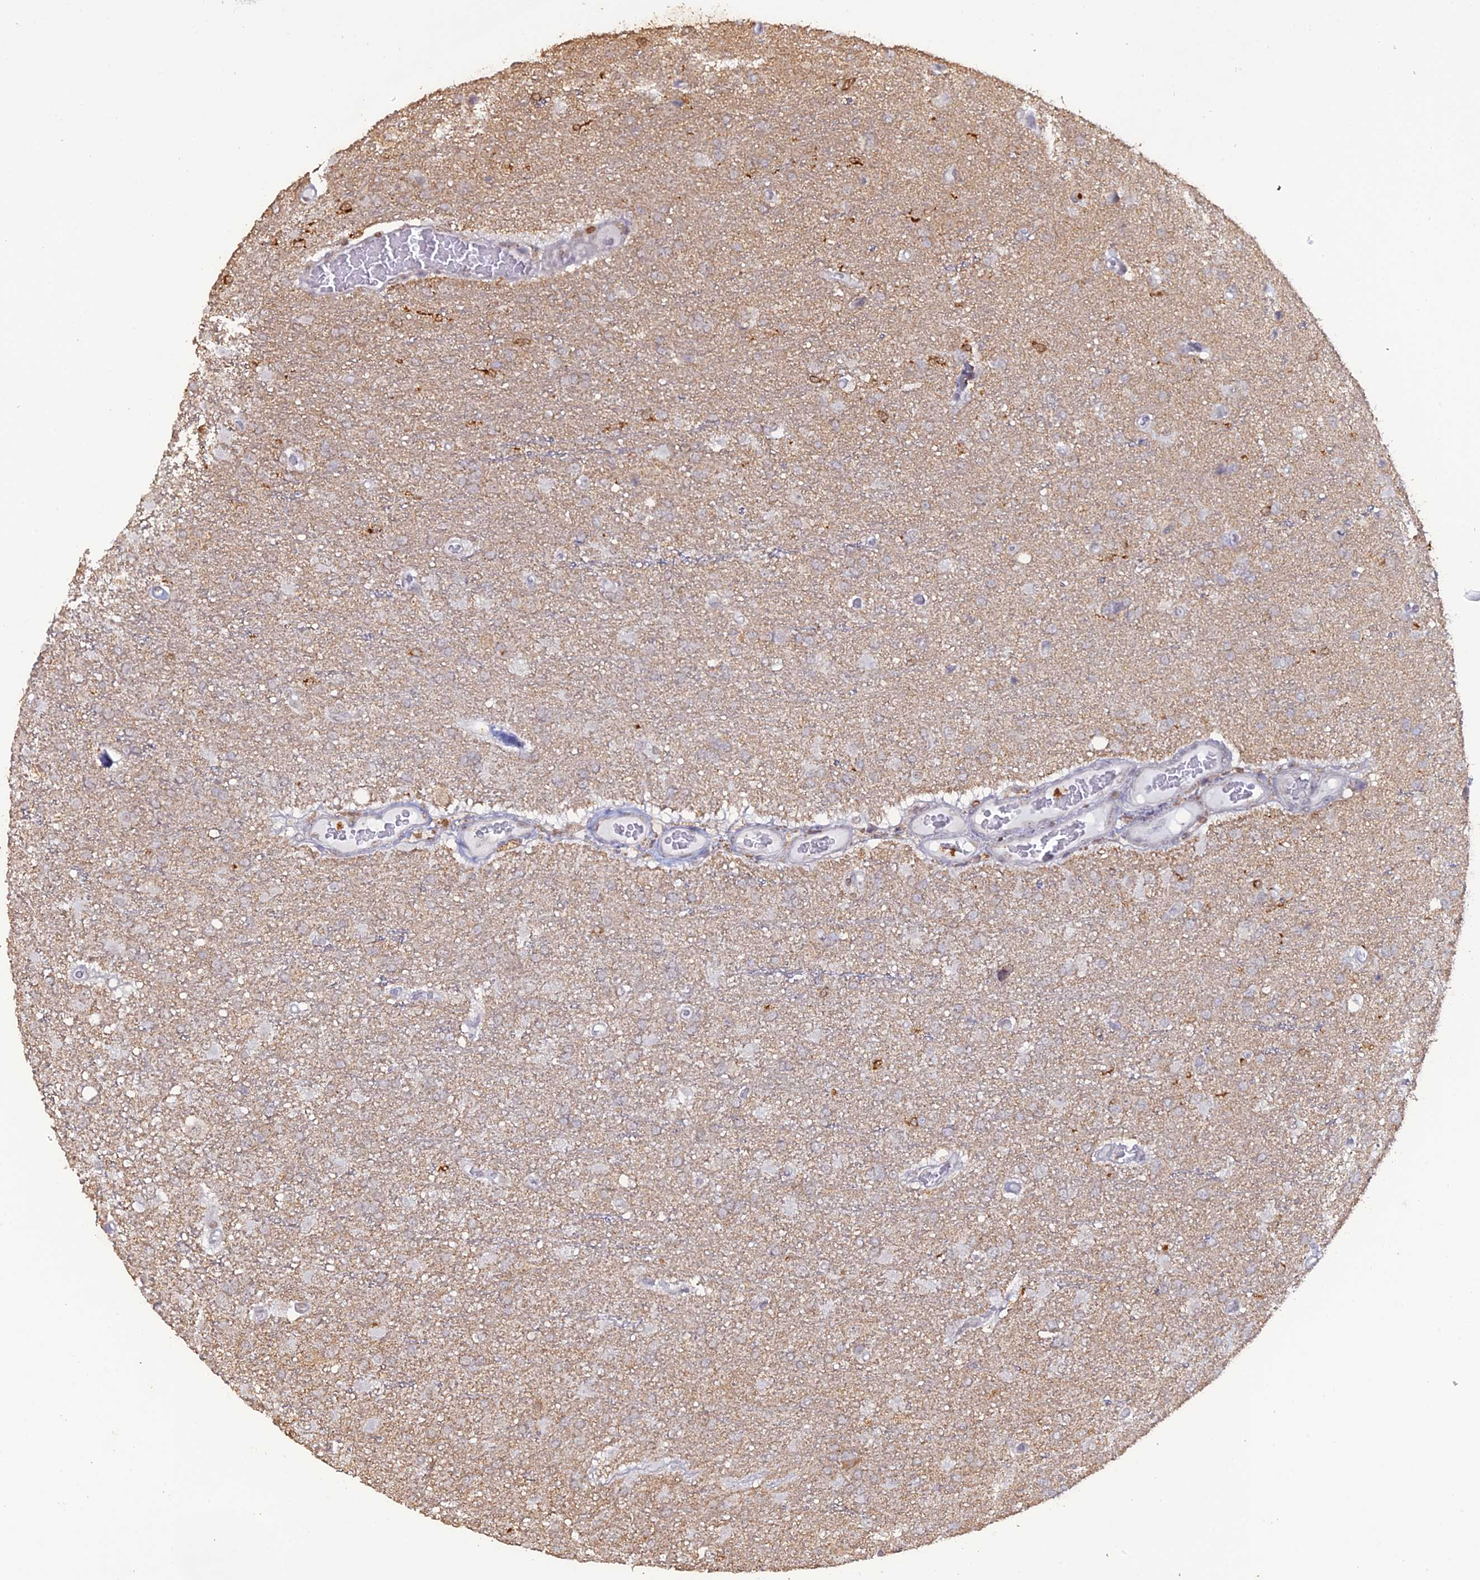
{"staining": {"intensity": "negative", "quantity": "none", "location": "none"}, "tissue": "glioma", "cell_type": "Tumor cells", "image_type": "cancer", "snomed": [{"axis": "morphology", "description": "Glioma, malignant, High grade"}, {"axis": "topography", "description": "Brain"}], "caption": "An IHC histopathology image of glioma is shown. There is no staining in tumor cells of glioma.", "gene": "APOBR", "patient": {"sex": "female", "age": 74}}